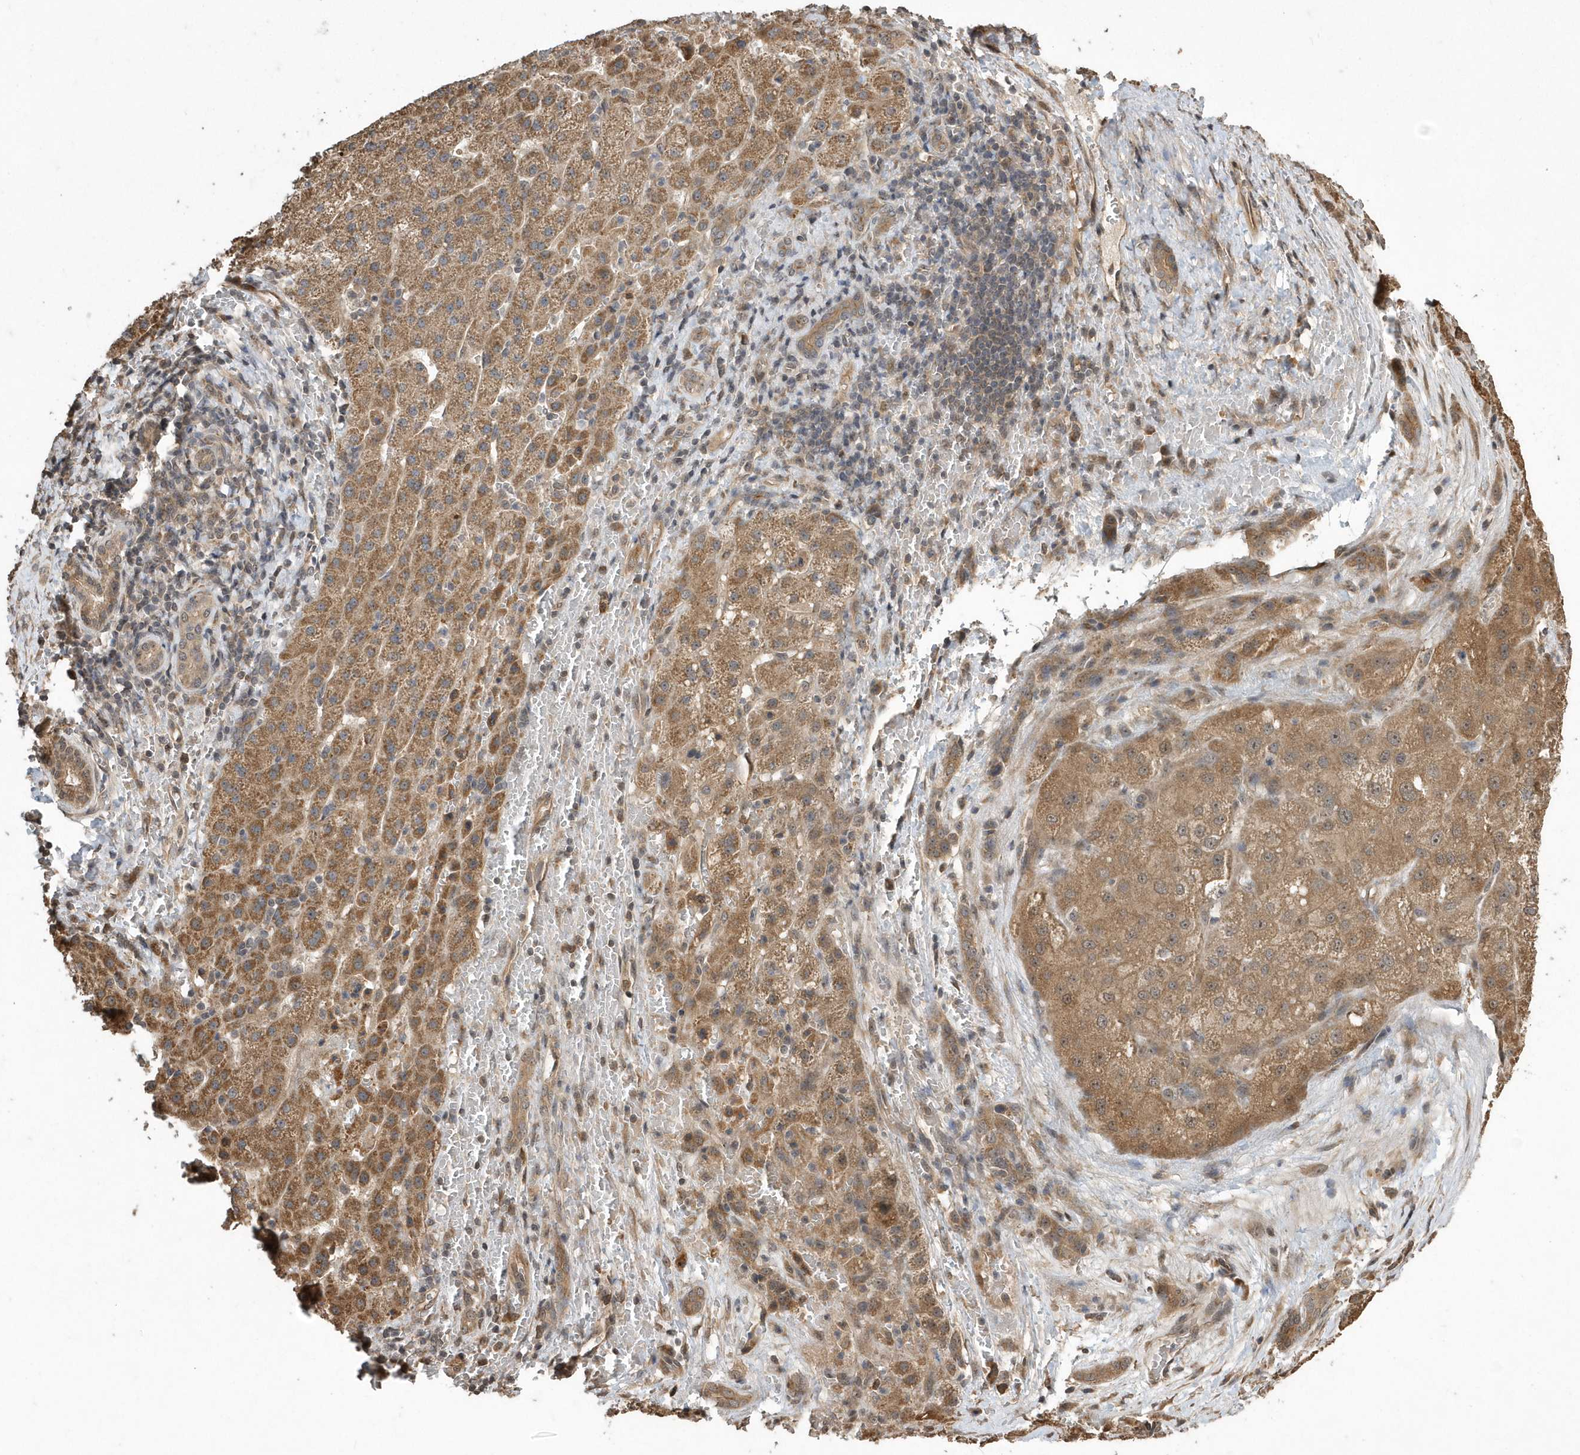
{"staining": {"intensity": "moderate", "quantity": ">75%", "location": "cytoplasmic/membranous"}, "tissue": "liver cancer", "cell_type": "Tumor cells", "image_type": "cancer", "snomed": [{"axis": "morphology", "description": "Carcinoma, Hepatocellular, NOS"}, {"axis": "topography", "description": "Liver"}], "caption": "Tumor cells display moderate cytoplasmic/membranous expression in about >75% of cells in hepatocellular carcinoma (liver).", "gene": "WASHC5", "patient": {"sex": "male", "age": 57}}